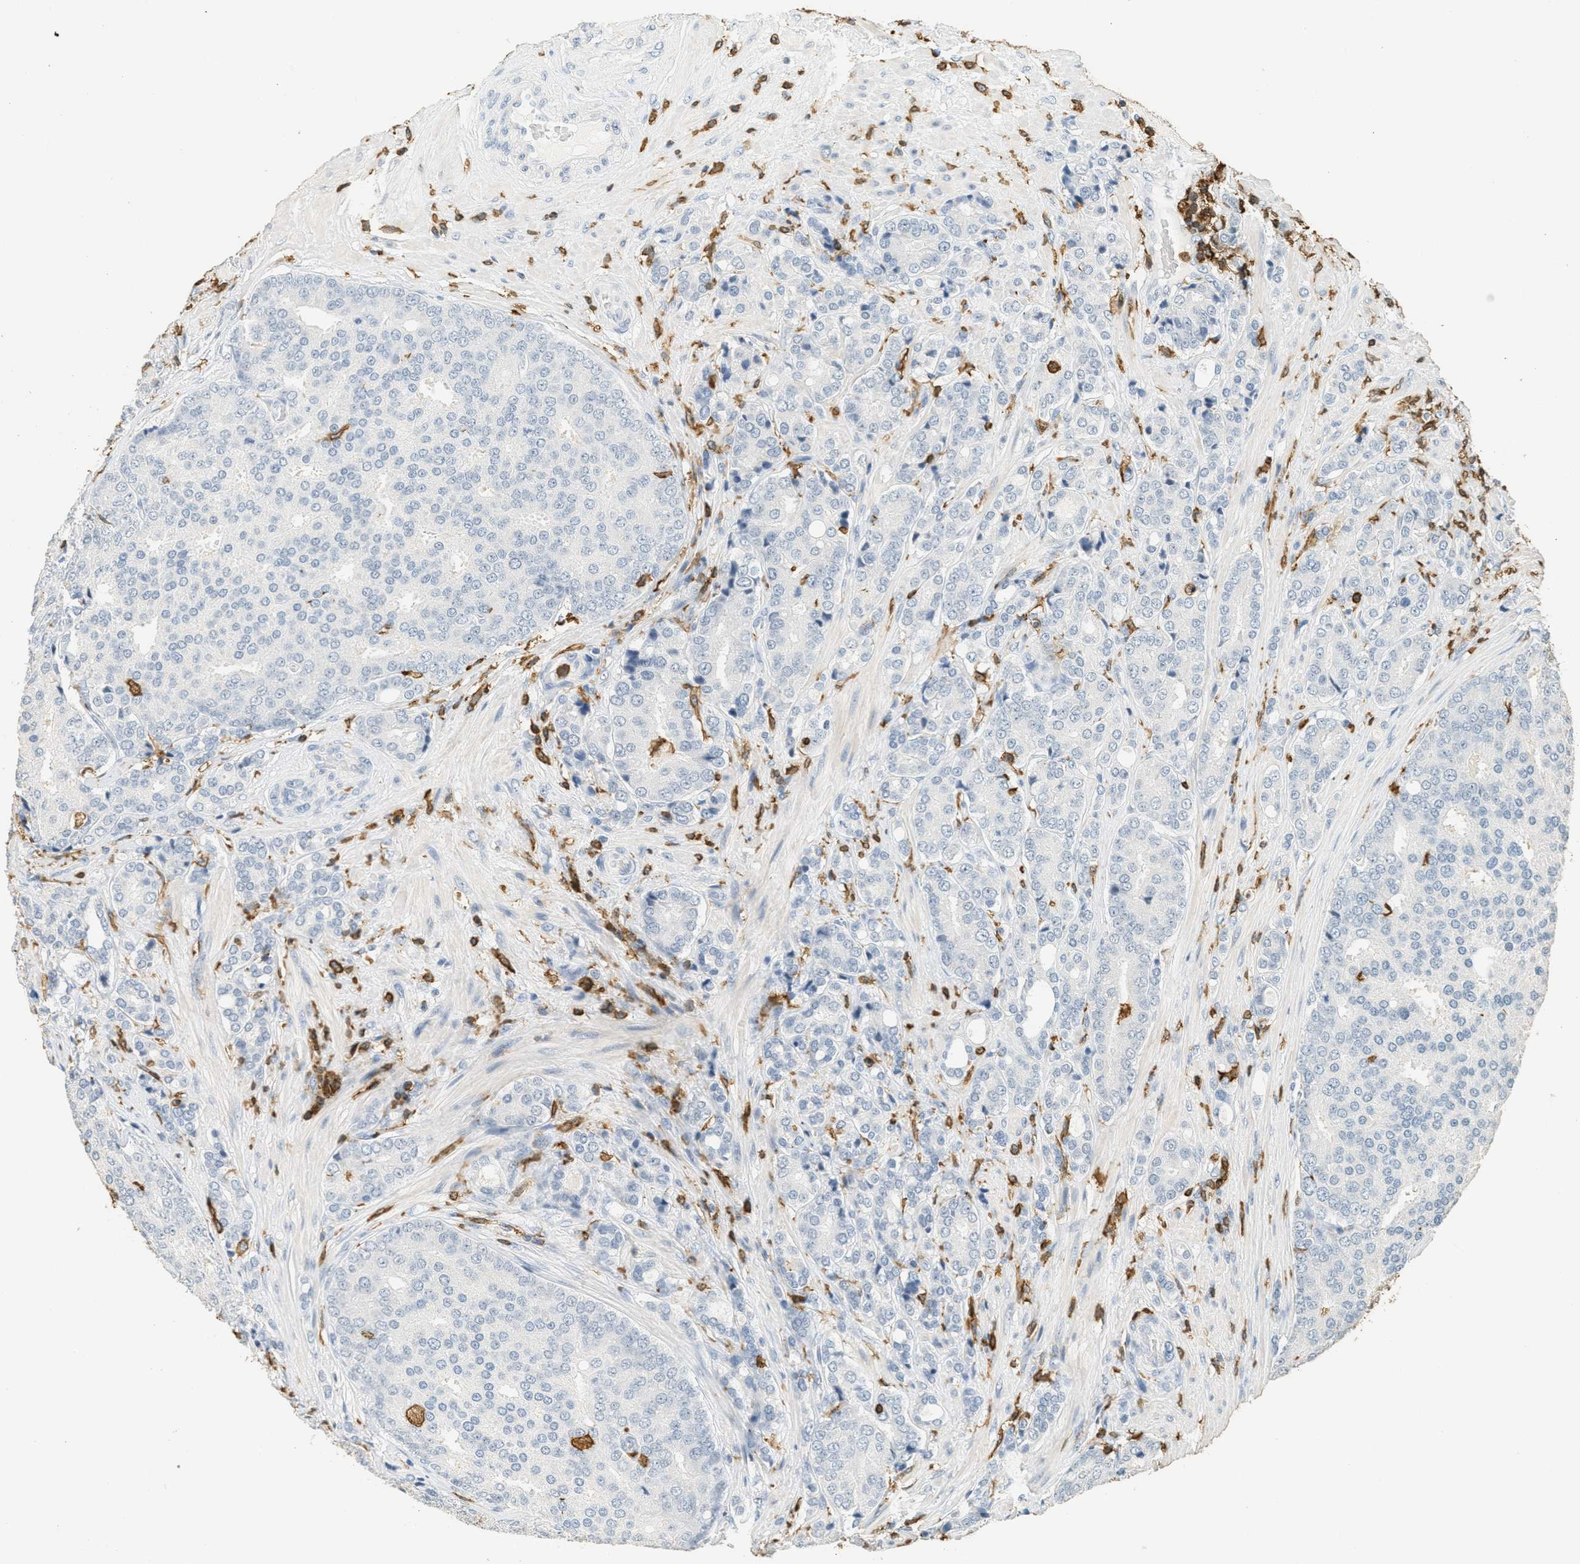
{"staining": {"intensity": "negative", "quantity": "none", "location": "none"}, "tissue": "prostate cancer", "cell_type": "Tumor cells", "image_type": "cancer", "snomed": [{"axis": "morphology", "description": "Adenocarcinoma, High grade"}, {"axis": "topography", "description": "Prostate"}], "caption": "Prostate adenocarcinoma (high-grade) was stained to show a protein in brown. There is no significant positivity in tumor cells. (IHC, brightfield microscopy, high magnification).", "gene": "LSP1", "patient": {"sex": "male", "age": 50}}